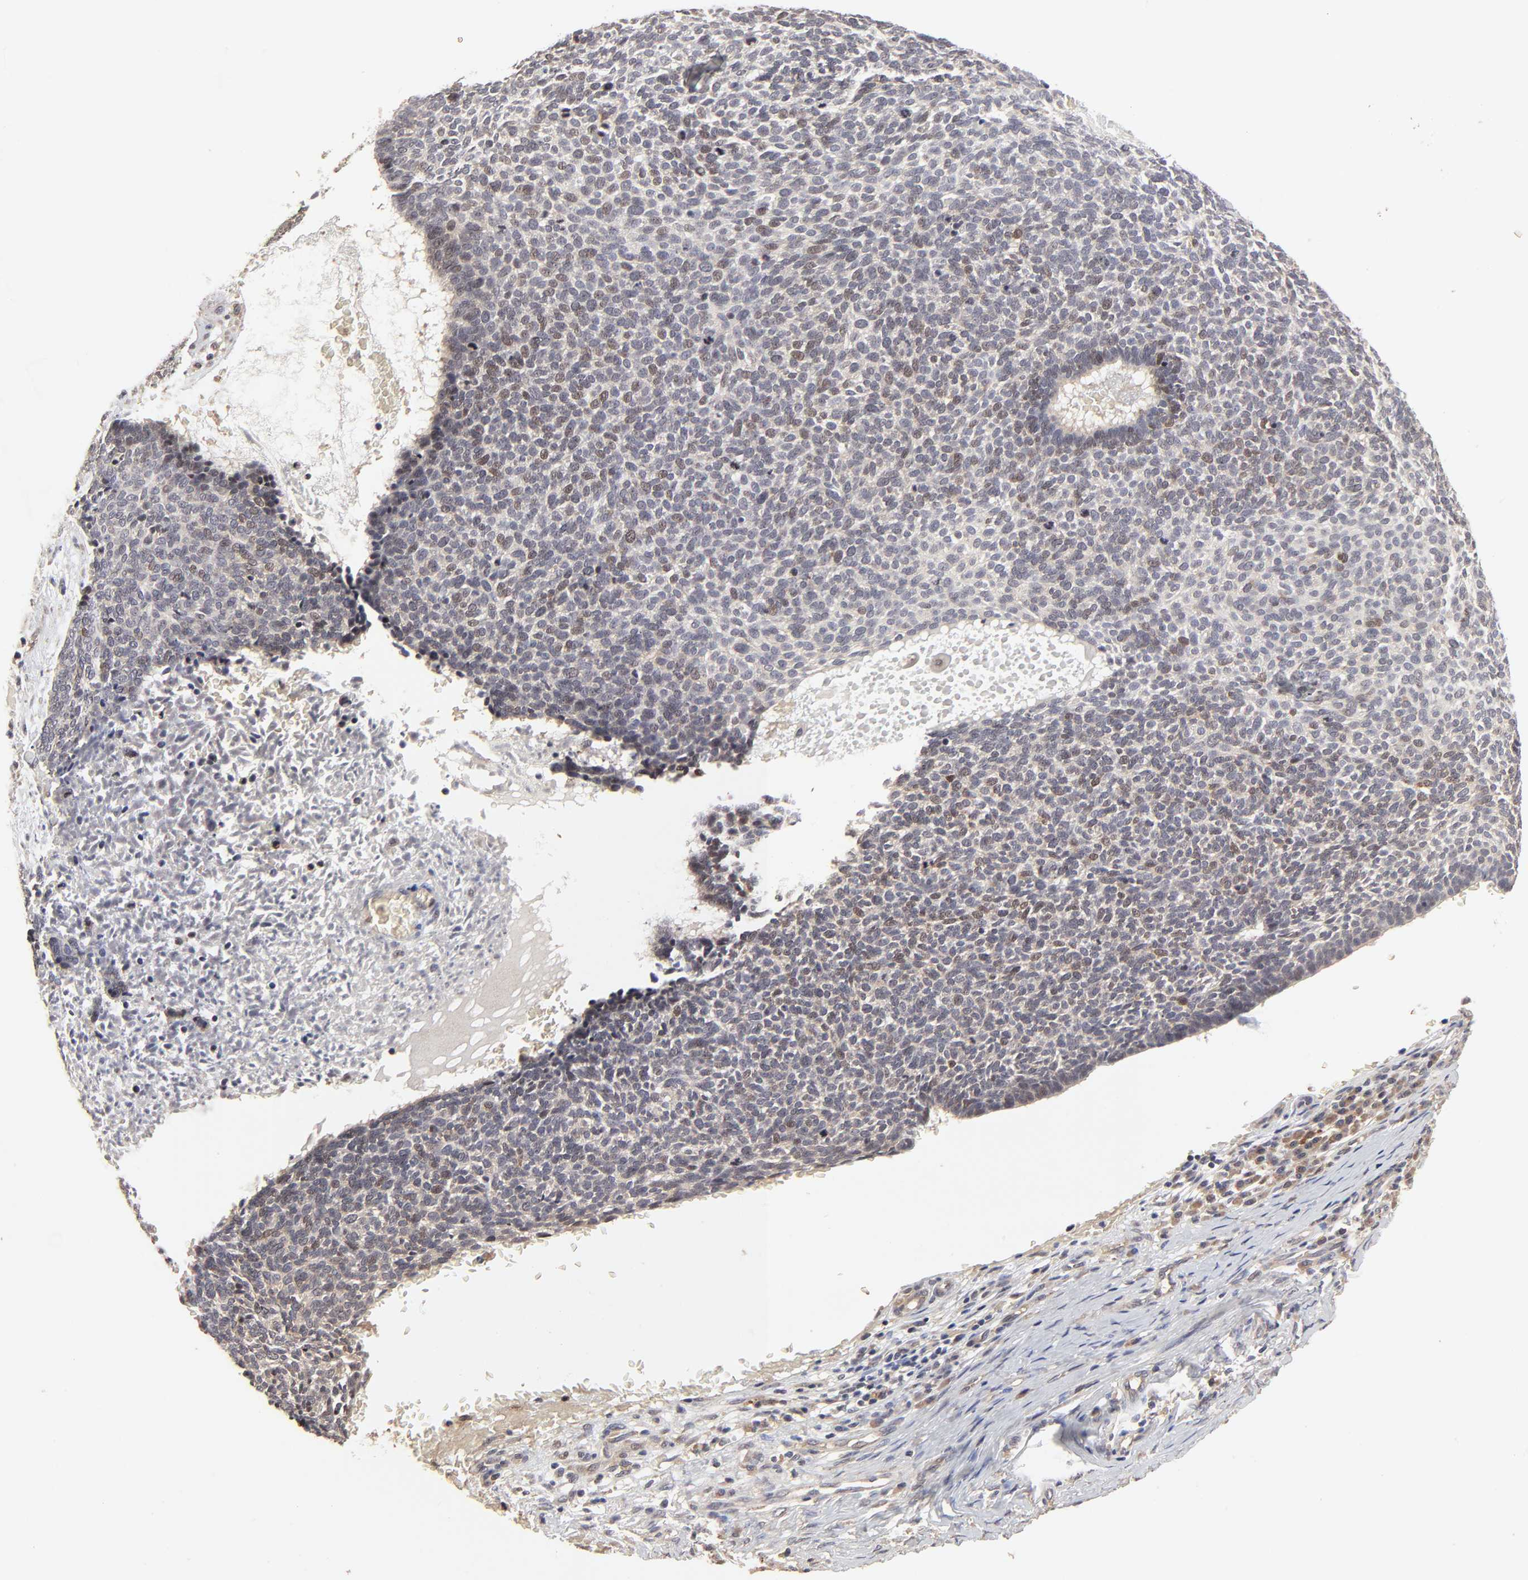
{"staining": {"intensity": "weak", "quantity": "<25%", "location": "nuclear"}, "tissue": "skin cancer", "cell_type": "Tumor cells", "image_type": "cancer", "snomed": [{"axis": "morphology", "description": "Basal cell carcinoma"}, {"axis": "topography", "description": "Skin"}], "caption": "This is a photomicrograph of immunohistochemistry (IHC) staining of basal cell carcinoma (skin), which shows no expression in tumor cells. (DAB immunohistochemistry with hematoxylin counter stain).", "gene": "FRMD8", "patient": {"sex": "male", "age": 87}}